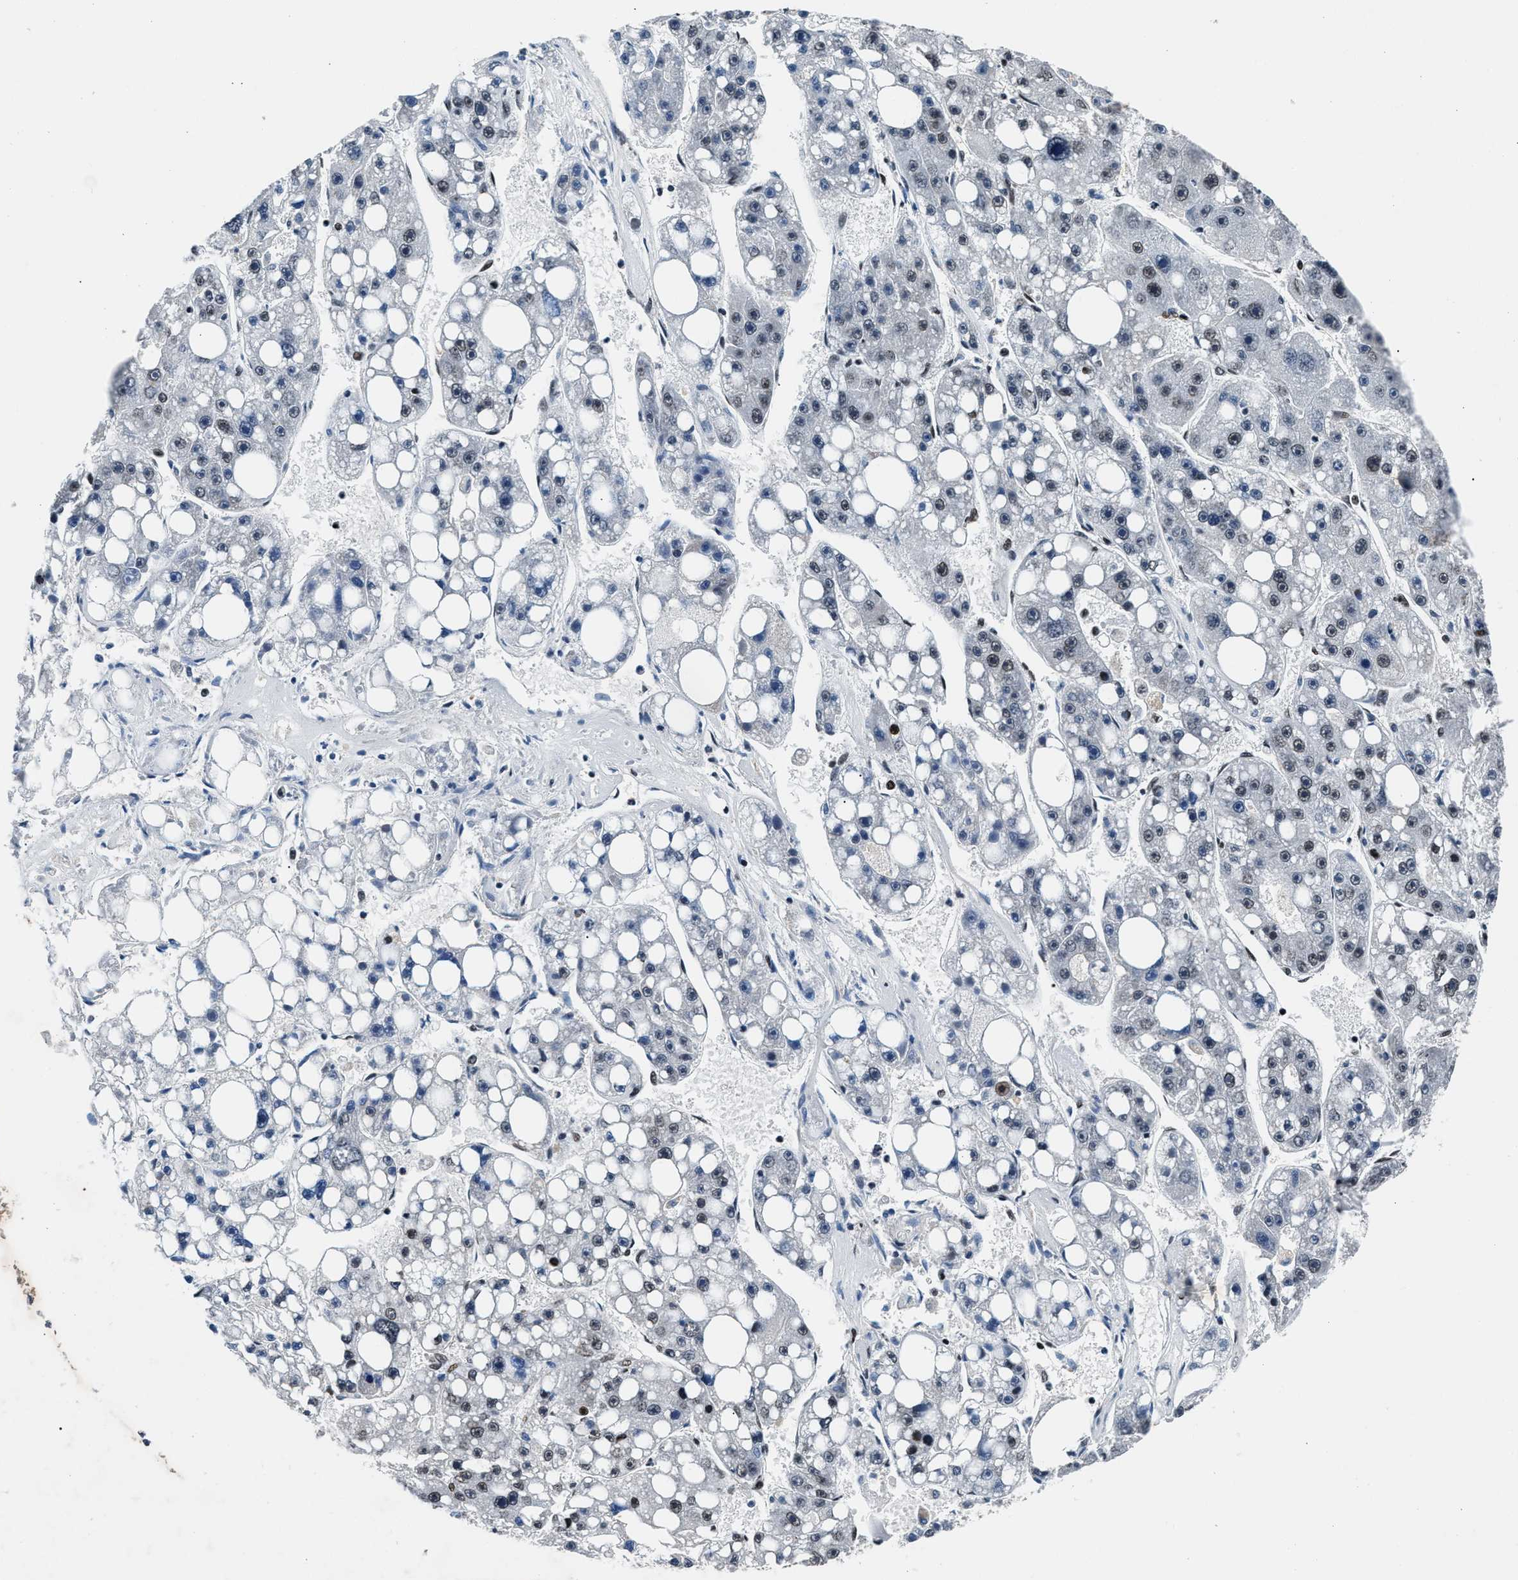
{"staining": {"intensity": "weak", "quantity": "25%-75%", "location": "nuclear"}, "tissue": "liver cancer", "cell_type": "Tumor cells", "image_type": "cancer", "snomed": [{"axis": "morphology", "description": "Carcinoma, Hepatocellular, NOS"}, {"axis": "topography", "description": "Liver"}], "caption": "High-magnification brightfield microscopy of hepatocellular carcinoma (liver) stained with DAB (brown) and counterstained with hematoxylin (blue). tumor cells exhibit weak nuclear staining is present in approximately25%-75% of cells. Nuclei are stained in blue.", "gene": "PRRC2B", "patient": {"sex": "female", "age": 61}}